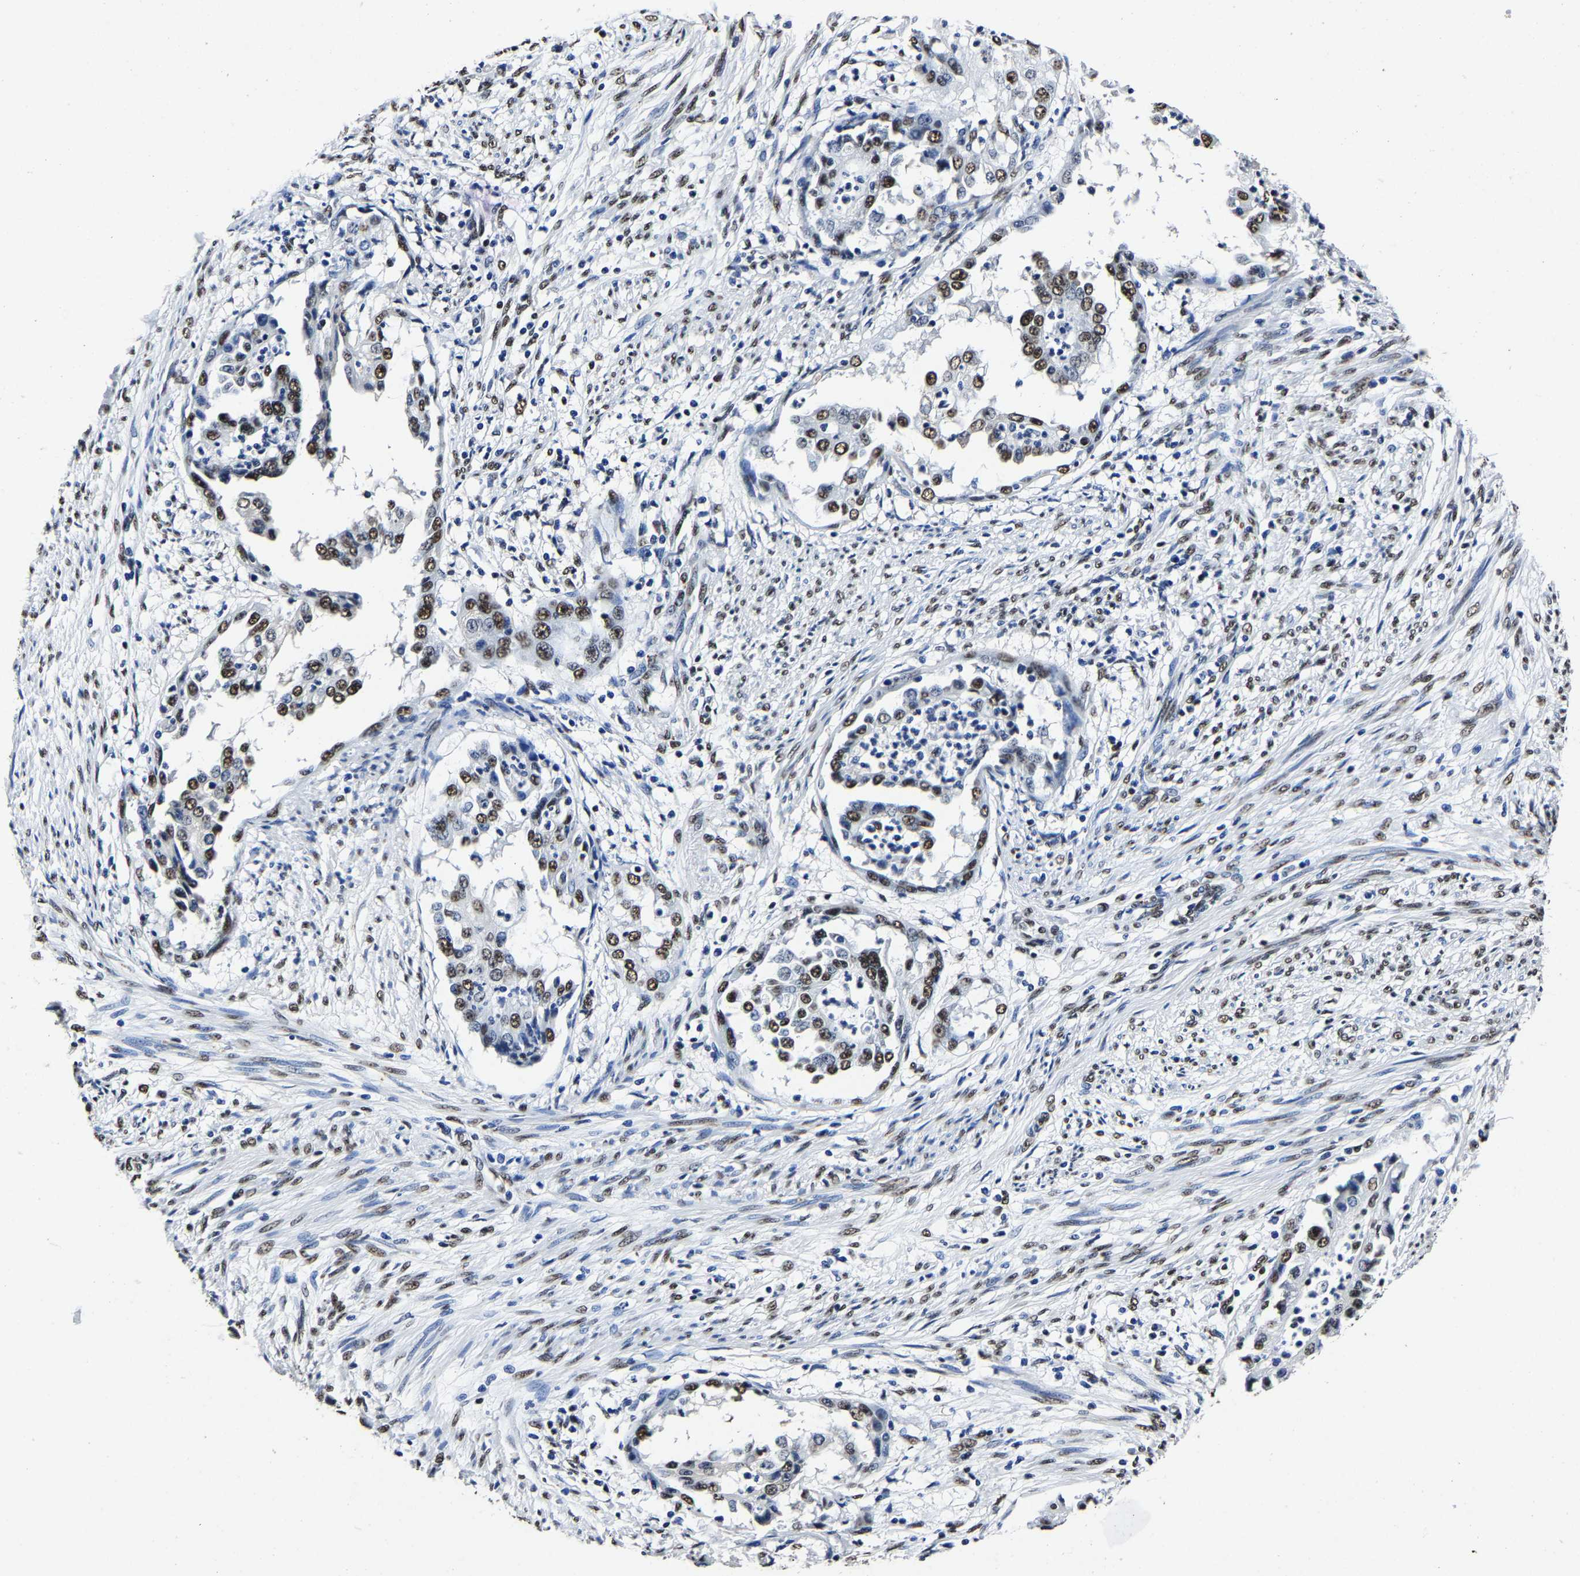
{"staining": {"intensity": "moderate", "quantity": ">75%", "location": "nuclear"}, "tissue": "endometrial cancer", "cell_type": "Tumor cells", "image_type": "cancer", "snomed": [{"axis": "morphology", "description": "Adenocarcinoma, NOS"}, {"axis": "topography", "description": "Endometrium"}], "caption": "The micrograph demonstrates a brown stain indicating the presence of a protein in the nuclear of tumor cells in adenocarcinoma (endometrial).", "gene": "RBM45", "patient": {"sex": "female", "age": 85}}